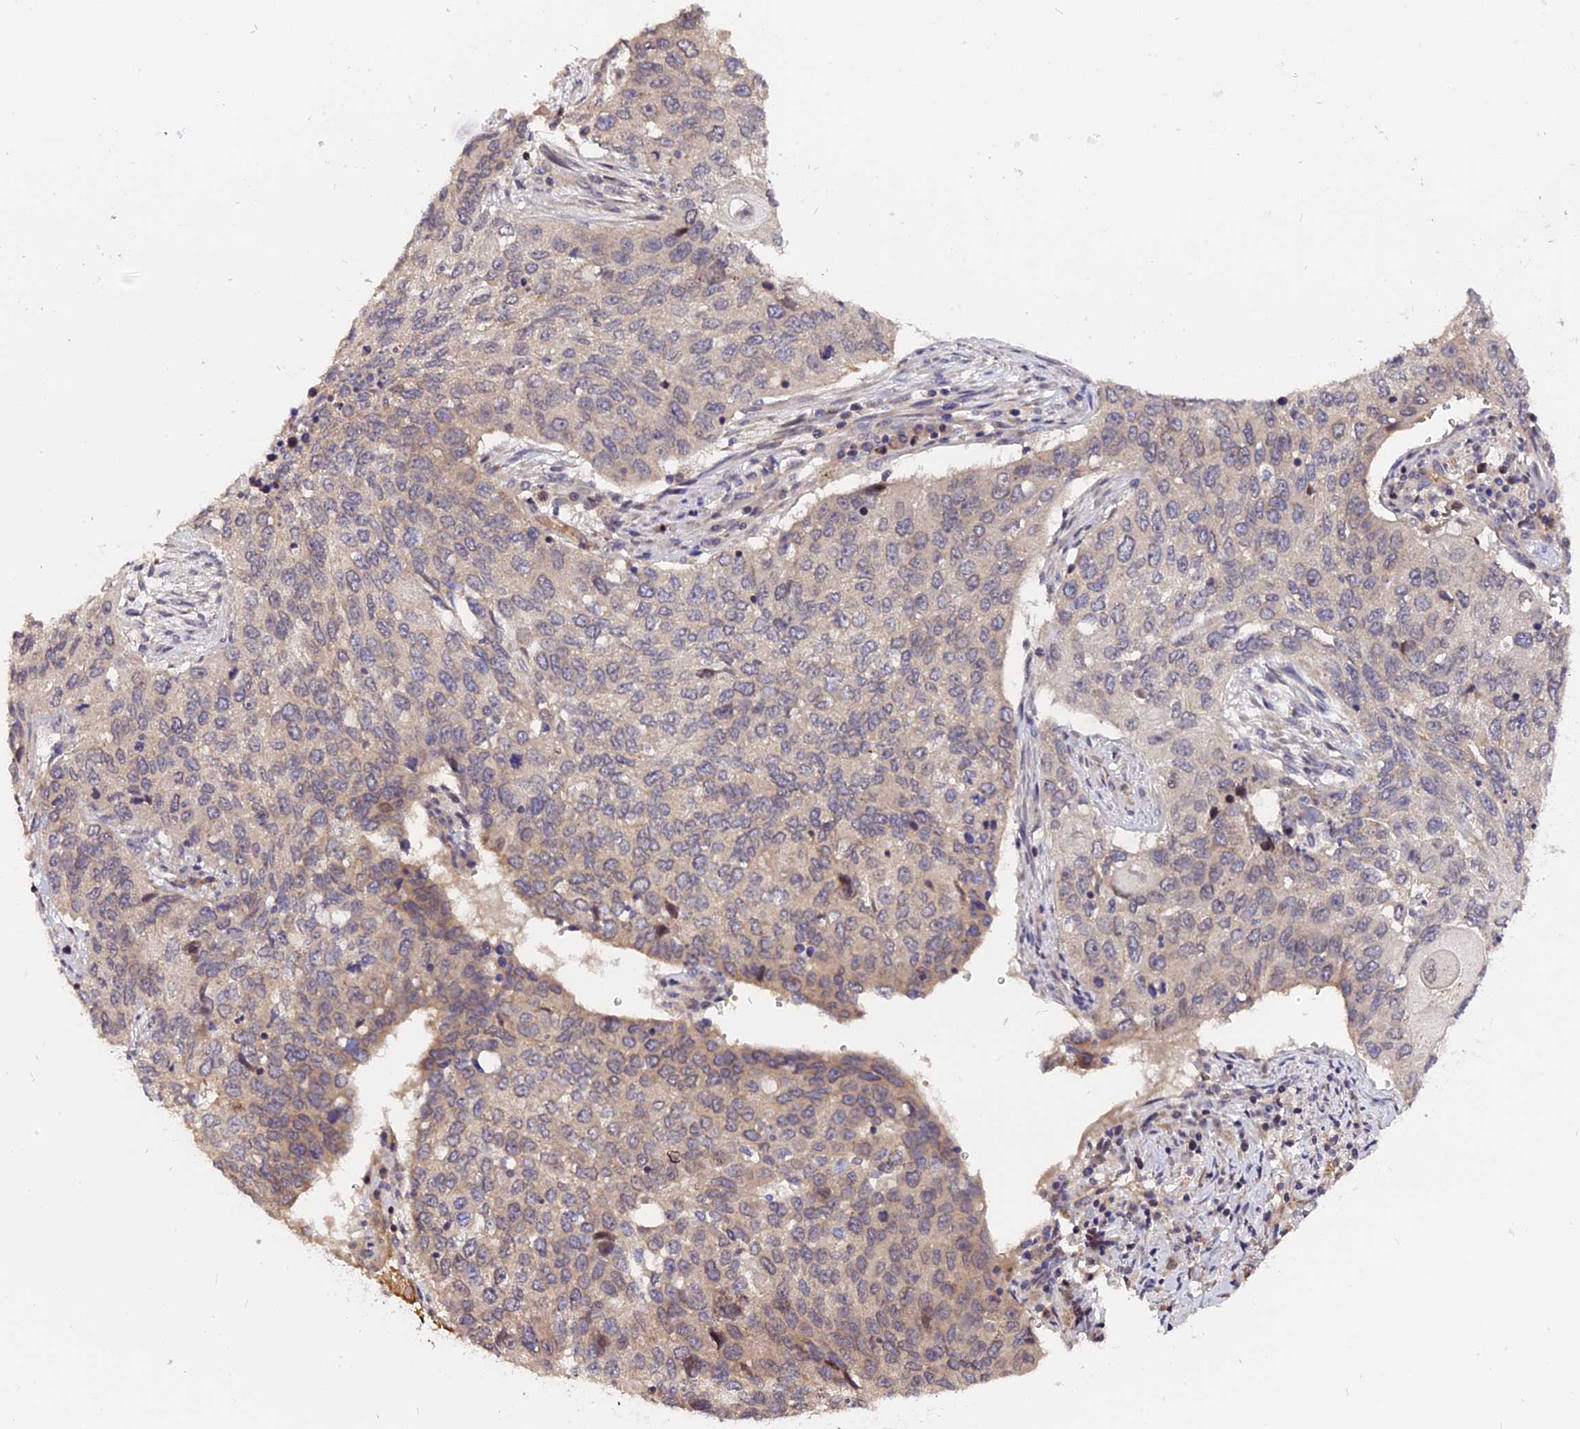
{"staining": {"intensity": "weak", "quantity": "<25%", "location": "cytoplasmic/membranous"}, "tissue": "lung cancer", "cell_type": "Tumor cells", "image_type": "cancer", "snomed": [{"axis": "morphology", "description": "Squamous cell carcinoma, NOS"}, {"axis": "topography", "description": "Lung"}], "caption": "This is an IHC photomicrograph of lung squamous cell carcinoma. There is no positivity in tumor cells.", "gene": "TRMT1", "patient": {"sex": "female", "age": 63}}